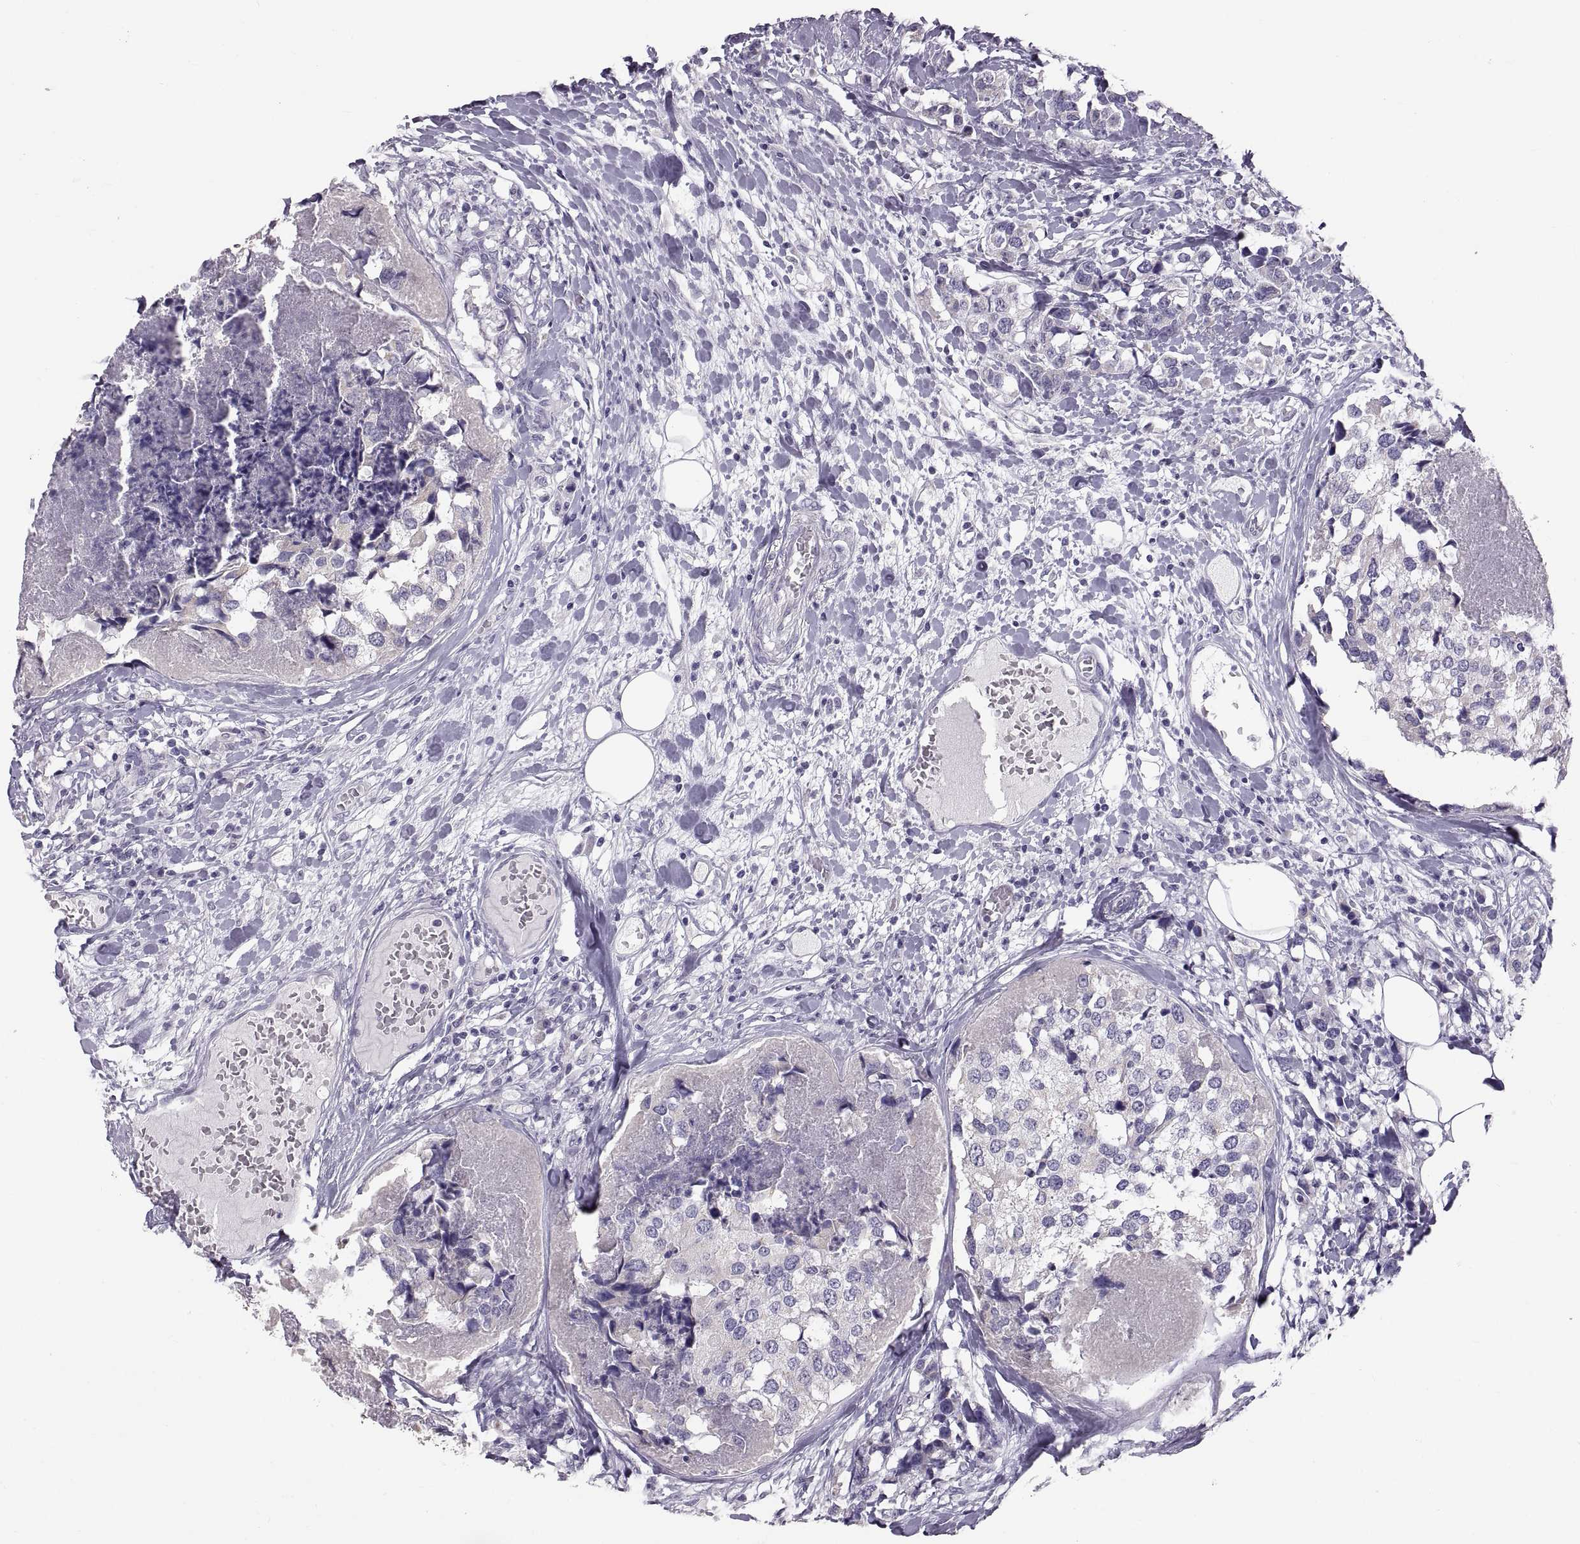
{"staining": {"intensity": "negative", "quantity": "none", "location": "none"}, "tissue": "breast cancer", "cell_type": "Tumor cells", "image_type": "cancer", "snomed": [{"axis": "morphology", "description": "Lobular carcinoma"}, {"axis": "topography", "description": "Breast"}], "caption": "Breast lobular carcinoma was stained to show a protein in brown. There is no significant staining in tumor cells.", "gene": "WBP2NL", "patient": {"sex": "female", "age": 59}}